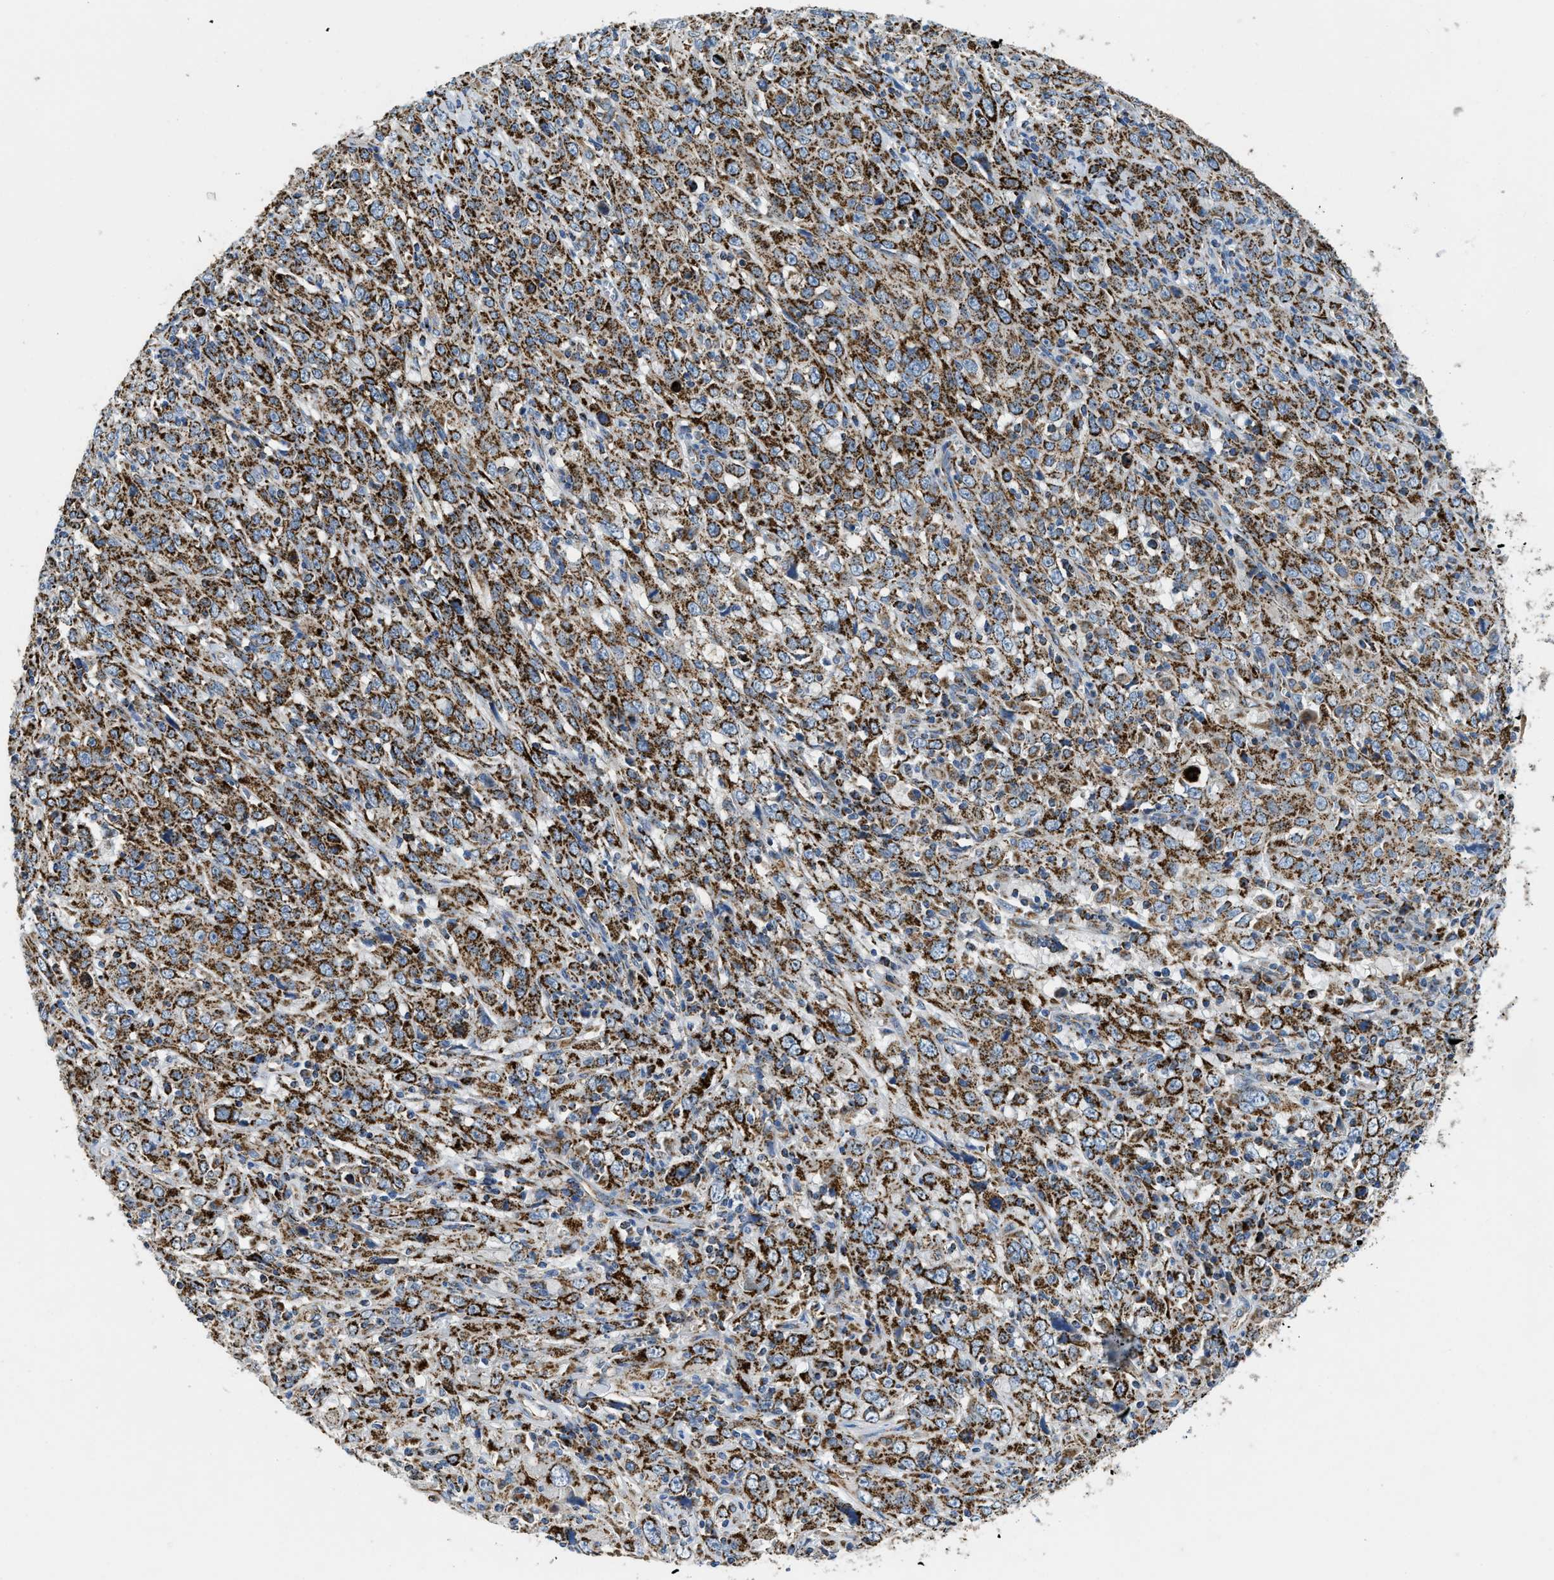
{"staining": {"intensity": "strong", "quantity": ">75%", "location": "cytoplasmic/membranous"}, "tissue": "cervical cancer", "cell_type": "Tumor cells", "image_type": "cancer", "snomed": [{"axis": "morphology", "description": "Squamous cell carcinoma, NOS"}, {"axis": "topography", "description": "Cervix"}], "caption": "This photomicrograph reveals squamous cell carcinoma (cervical) stained with IHC to label a protein in brown. The cytoplasmic/membranous of tumor cells show strong positivity for the protein. Nuclei are counter-stained blue.", "gene": "STK33", "patient": {"sex": "female", "age": 46}}